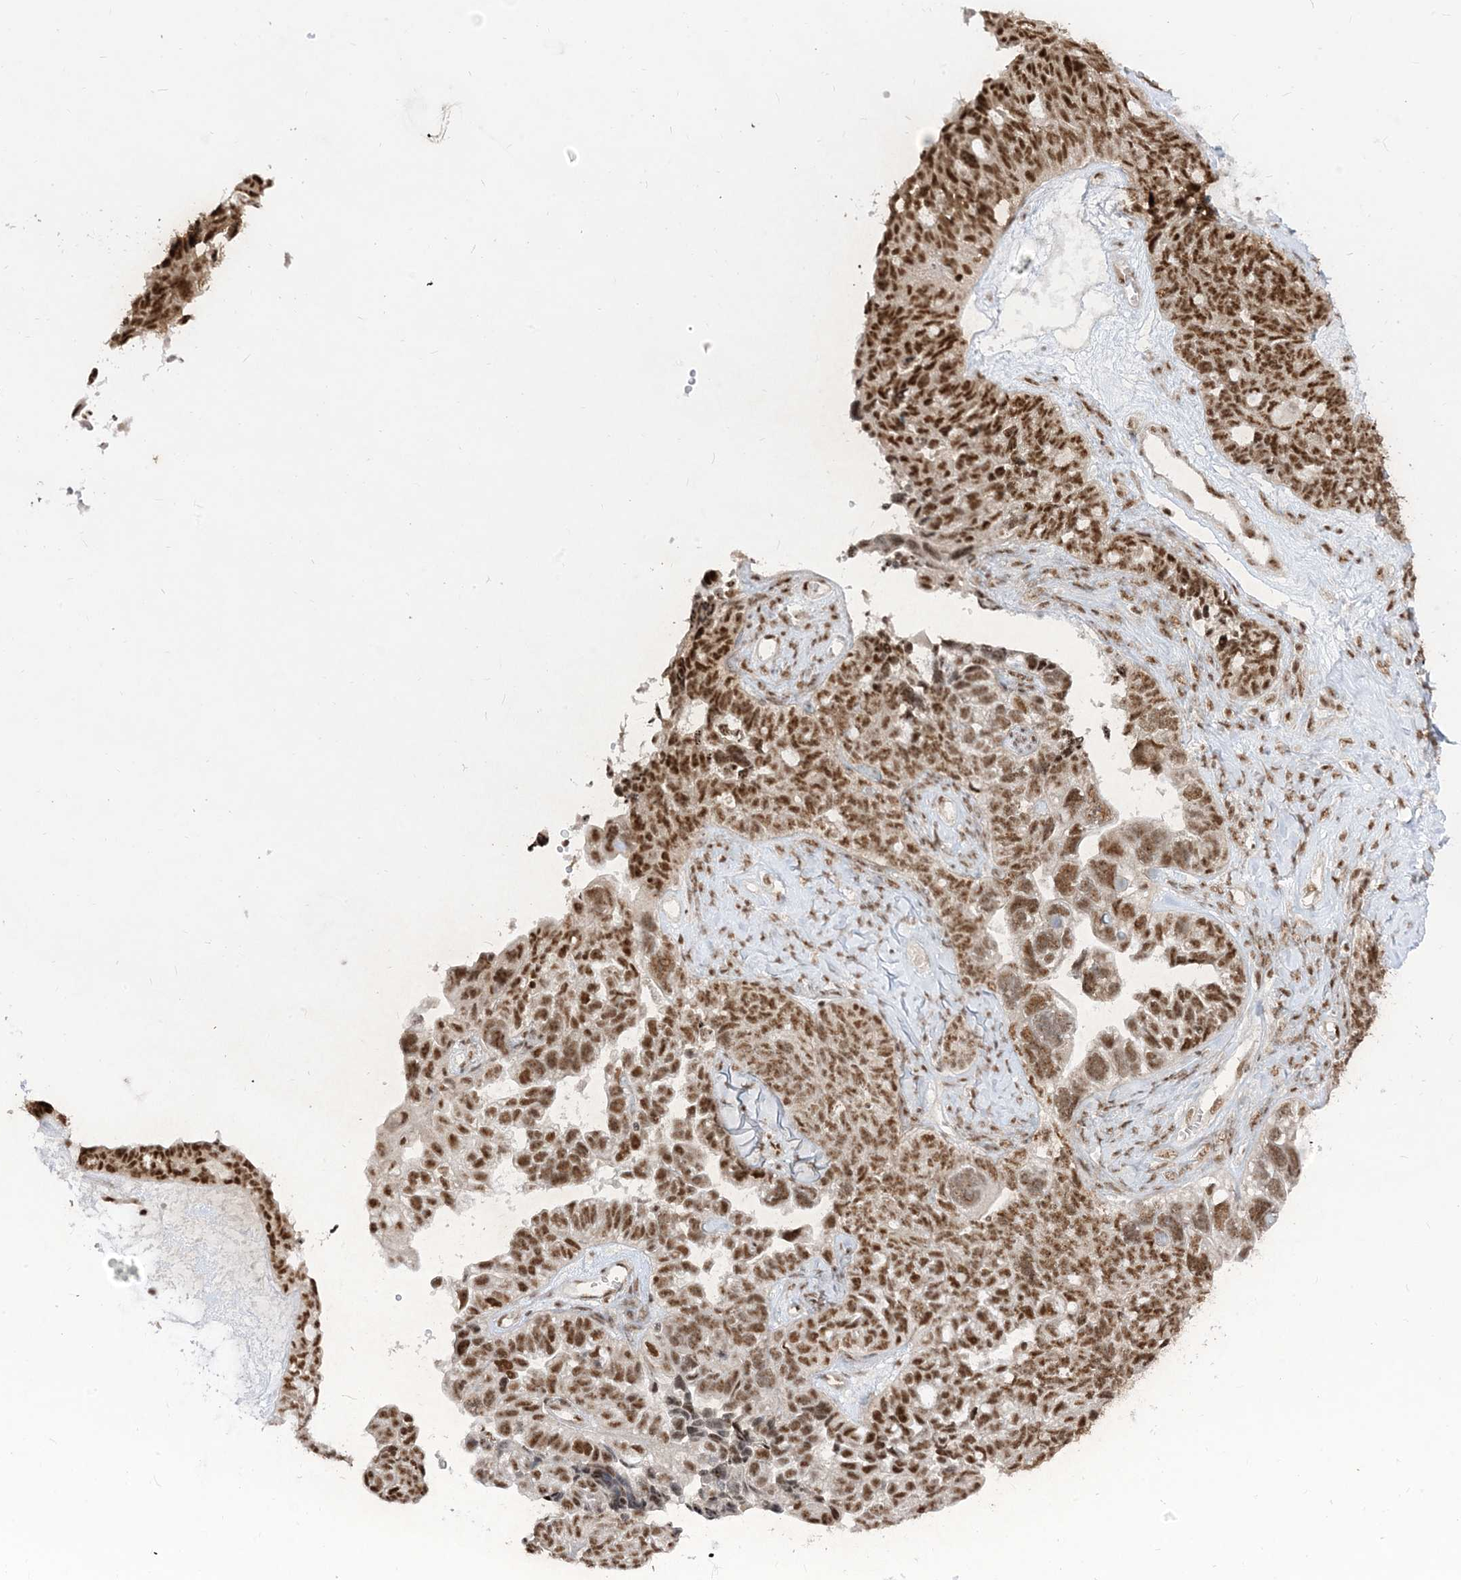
{"staining": {"intensity": "strong", "quantity": ">75%", "location": "nuclear"}, "tissue": "ovarian cancer", "cell_type": "Tumor cells", "image_type": "cancer", "snomed": [{"axis": "morphology", "description": "Cystadenocarcinoma, serous, NOS"}, {"axis": "topography", "description": "Ovary"}], "caption": "An immunohistochemistry (IHC) micrograph of neoplastic tissue is shown. Protein staining in brown labels strong nuclear positivity in ovarian cancer within tumor cells.", "gene": "ARGLU1", "patient": {"sex": "female", "age": 79}}